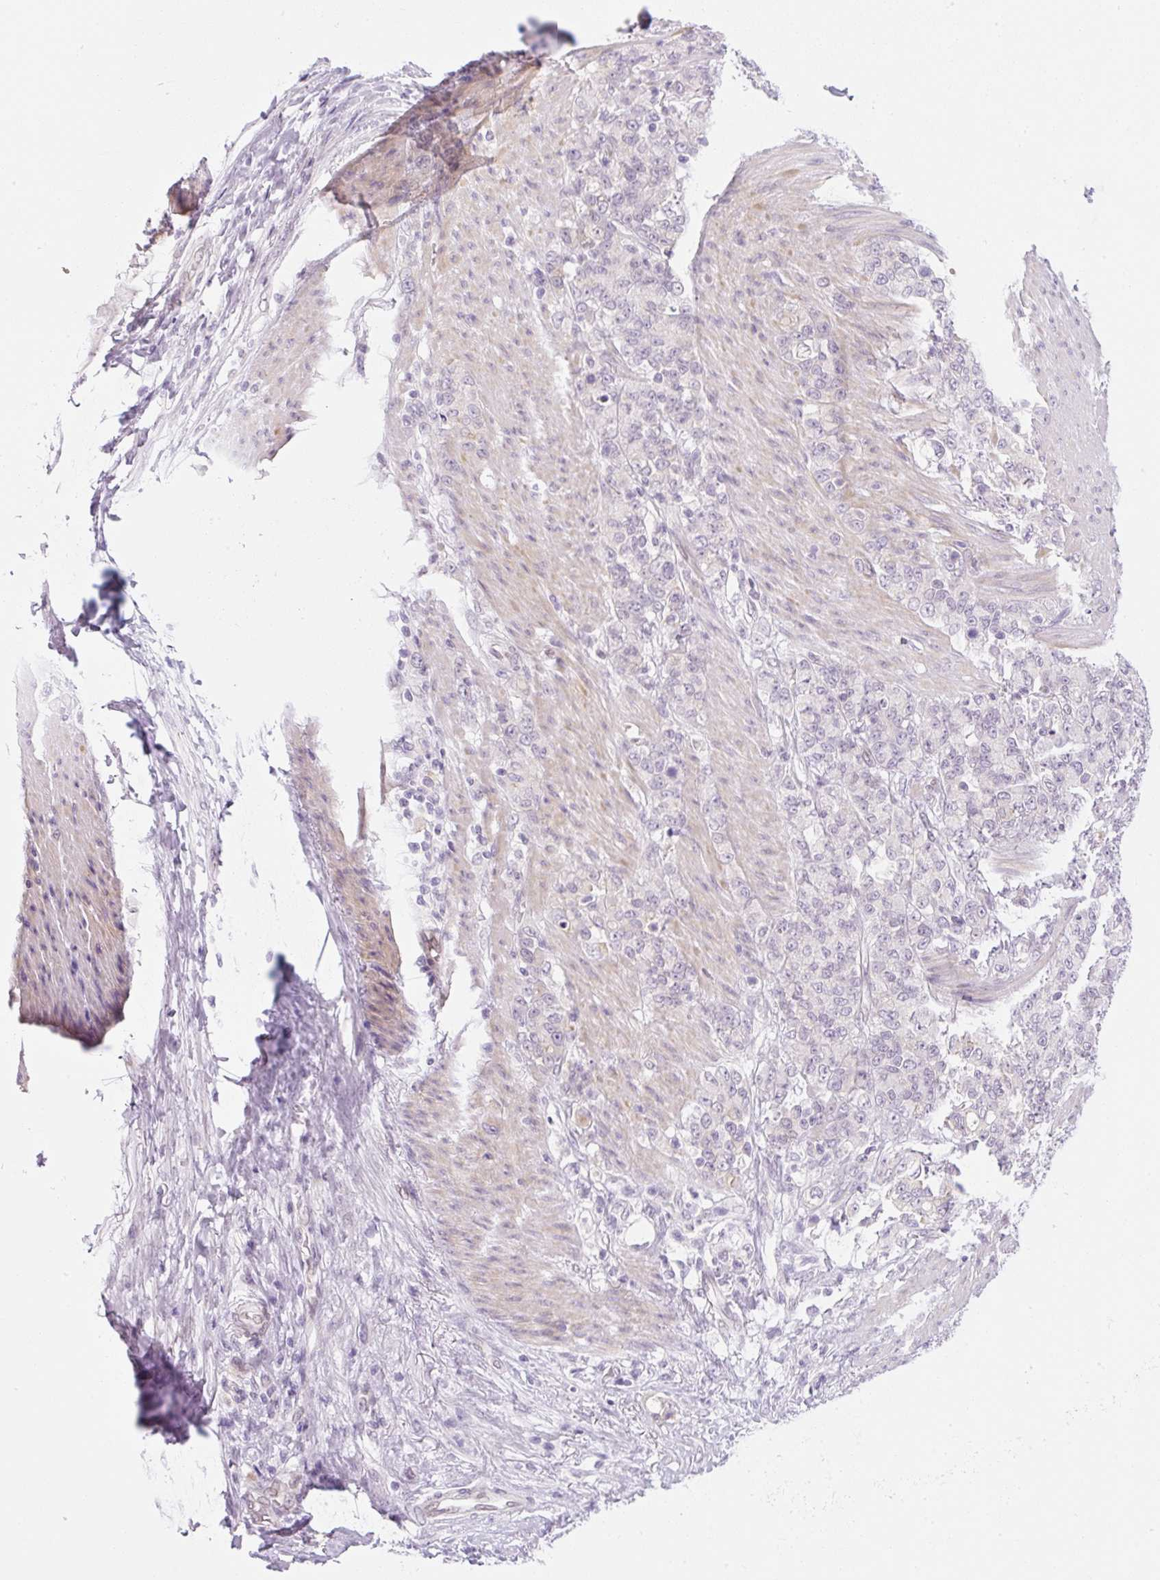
{"staining": {"intensity": "negative", "quantity": "none", "location": "none"}, "tissue": "stomach cancer", "cell_type": "Tumor cells", "image_type": "cancer", "snomed": [{"axis": "morphology", "description": "Adenocarcinoma, NOS"}, {"axis": "topography", "description": "Stomach"}], "caption": "Immunohistochemistry photomicrograph of human stomach cancer stained for a protein (brown), which shows no positivity in tumor cells.", "gene": "SYNE3", "patient": {"sex": "female", "age": 79}}